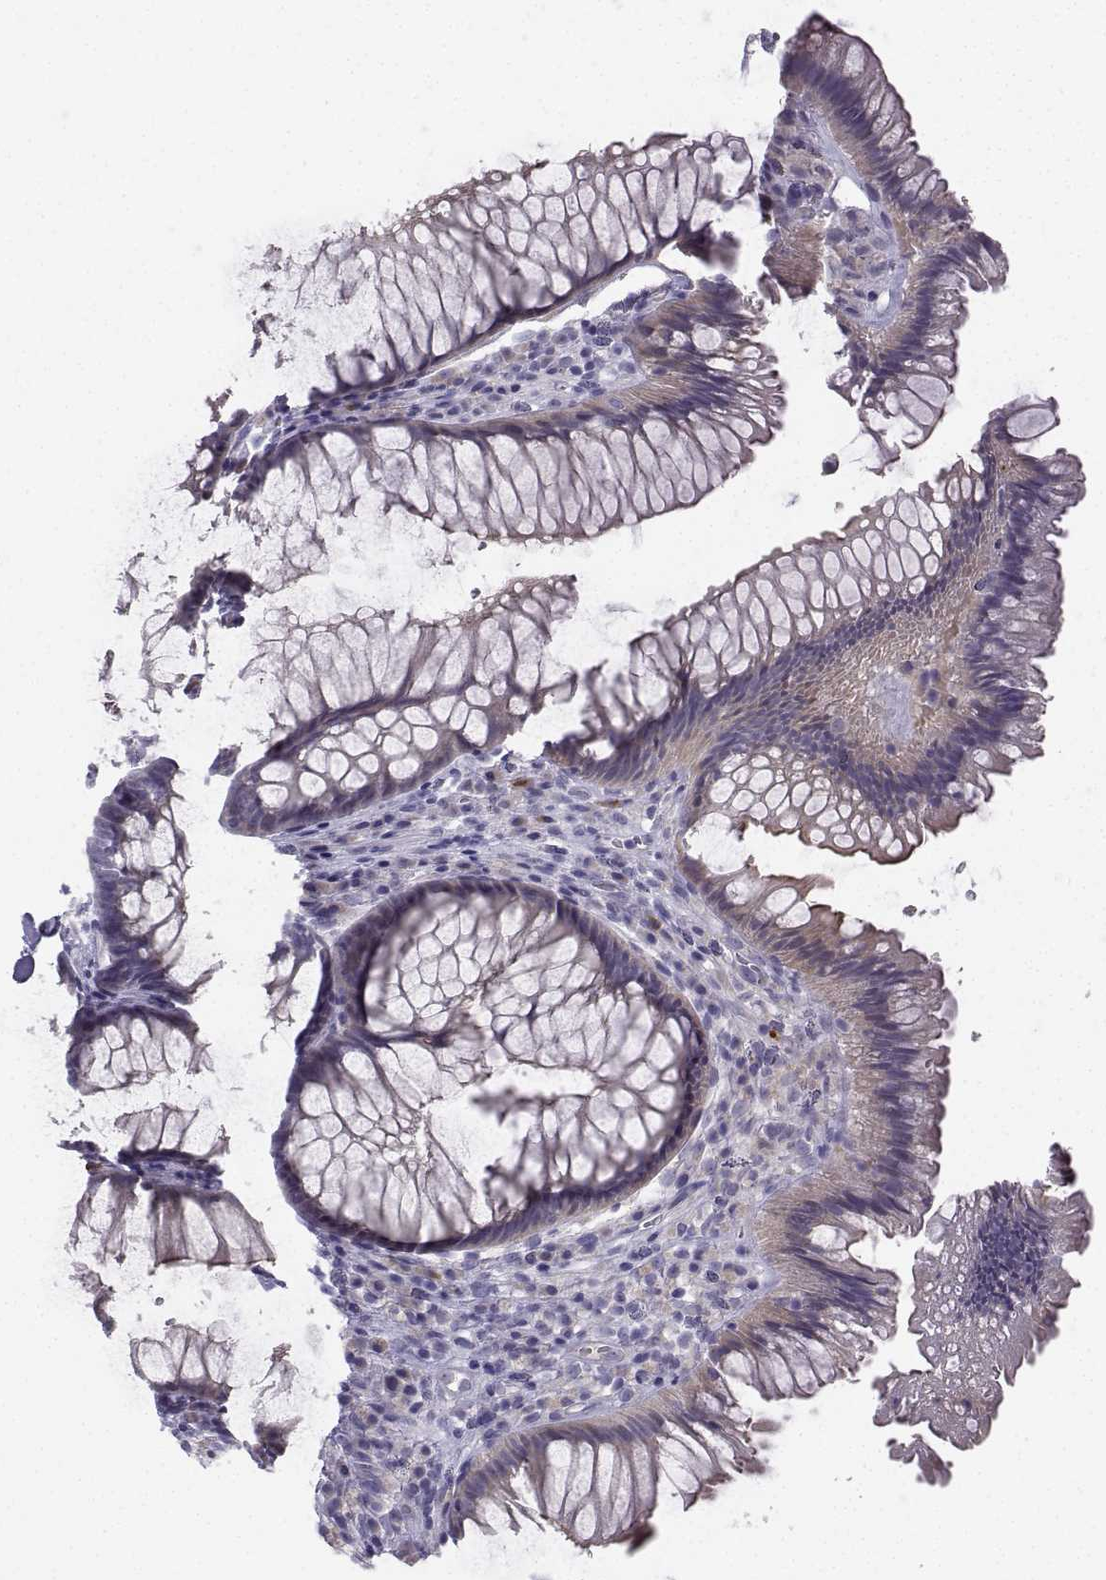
{"staining": {"intensity": "negative", "quantity": "none", "location": "none"}, "tissue": "rectum", "cell_type": "Glandular cells", "image_type": "normal", "snomed": [{"axis": "morphology", "description": "Normal tissue, NOS"}, {"axis": "topography", "description": "Smooth muscle"}, {"axis": "topography", "description": "Rectum"}], "caption": "Immunohistochemistry (IHC) of benign human rectum reveals no positivity in glandular cells. Brightfield microscopy of IHC stained with DAB (brown) and hematoxylin (blue), captured at high magnification.", "gene": "CALY", "patient": {"sex": "male", "age": 53}}